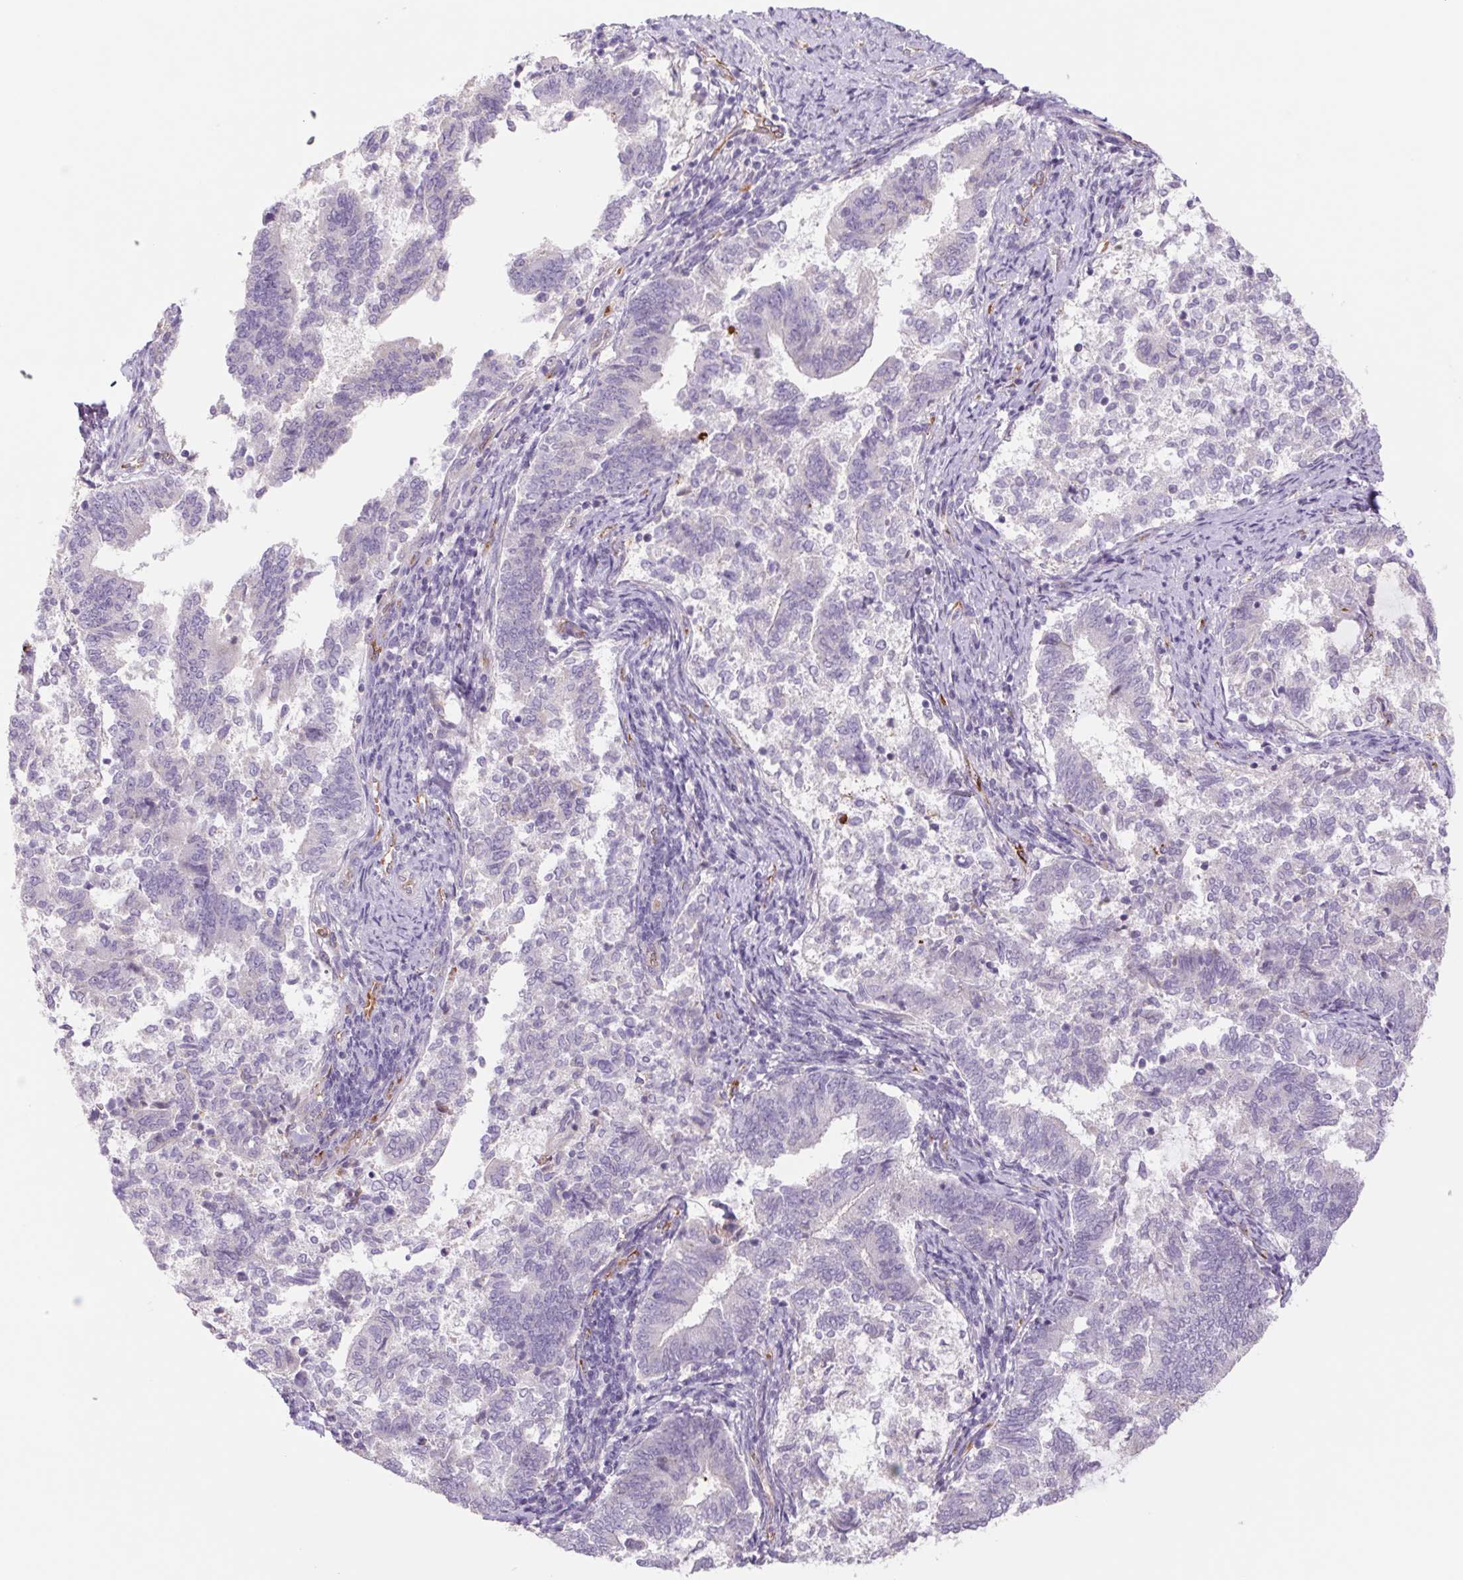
{"staining": {"intensity": "negative", "quantity": "none", "location": "none"}, "tissue": "endometrial cancer", "cell_type": "Tumor cells", "image_type": "cancer", "snomed": [{"axis": "morphology", "description": "Adenocarcinoma, NOS"}, {"axis": "topography", "description": "Endometrium"}], "caption": "Tumor cells show no significant protein staining in endometrial cancer.", "gene": "IGFL3", "patient": {"sex": "female", "age": 65}}